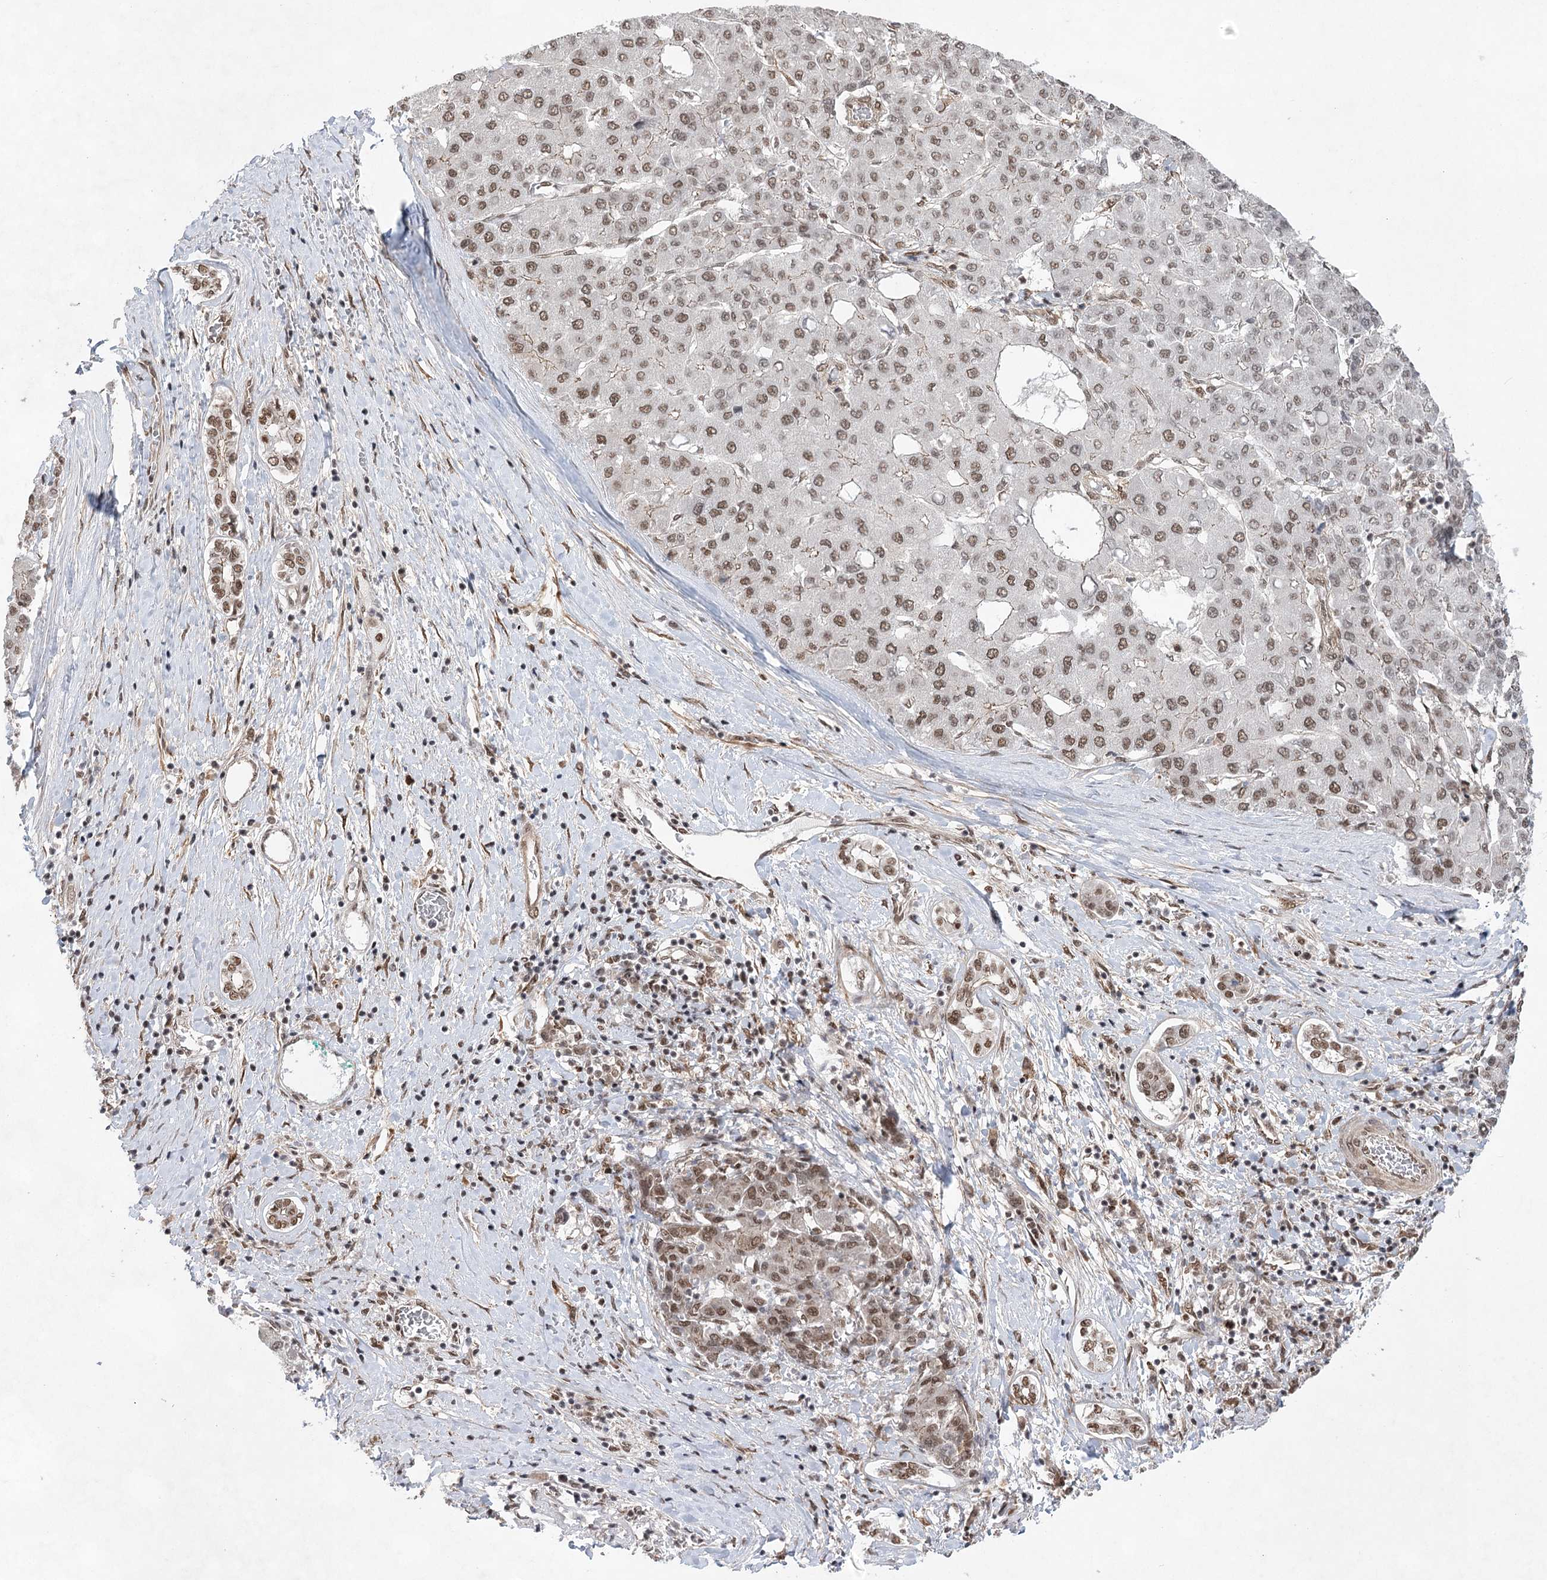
{"staining": {"intensity": "moderate", "quantity": "25%-75%", "location": "nuclear"}, "tissue": "liver cancer", "cell_type": "Tumor cells", "image_type": "cancer", "snomed": [{"axis": "morphology", "description": "Carcinoma, Hepatocellular, NOS"}, {"axis": "topography", "description": "Liver"}], "caption": "Liver cancer (hepatocellular carcinoma) was stained to show a protein in brown. There is medium levels of moderate nuclear expression in approximately 25%-75% of tumor cells.", "gene": "ZCCHC8", "patient": {"sex": "male", "age": 65}}